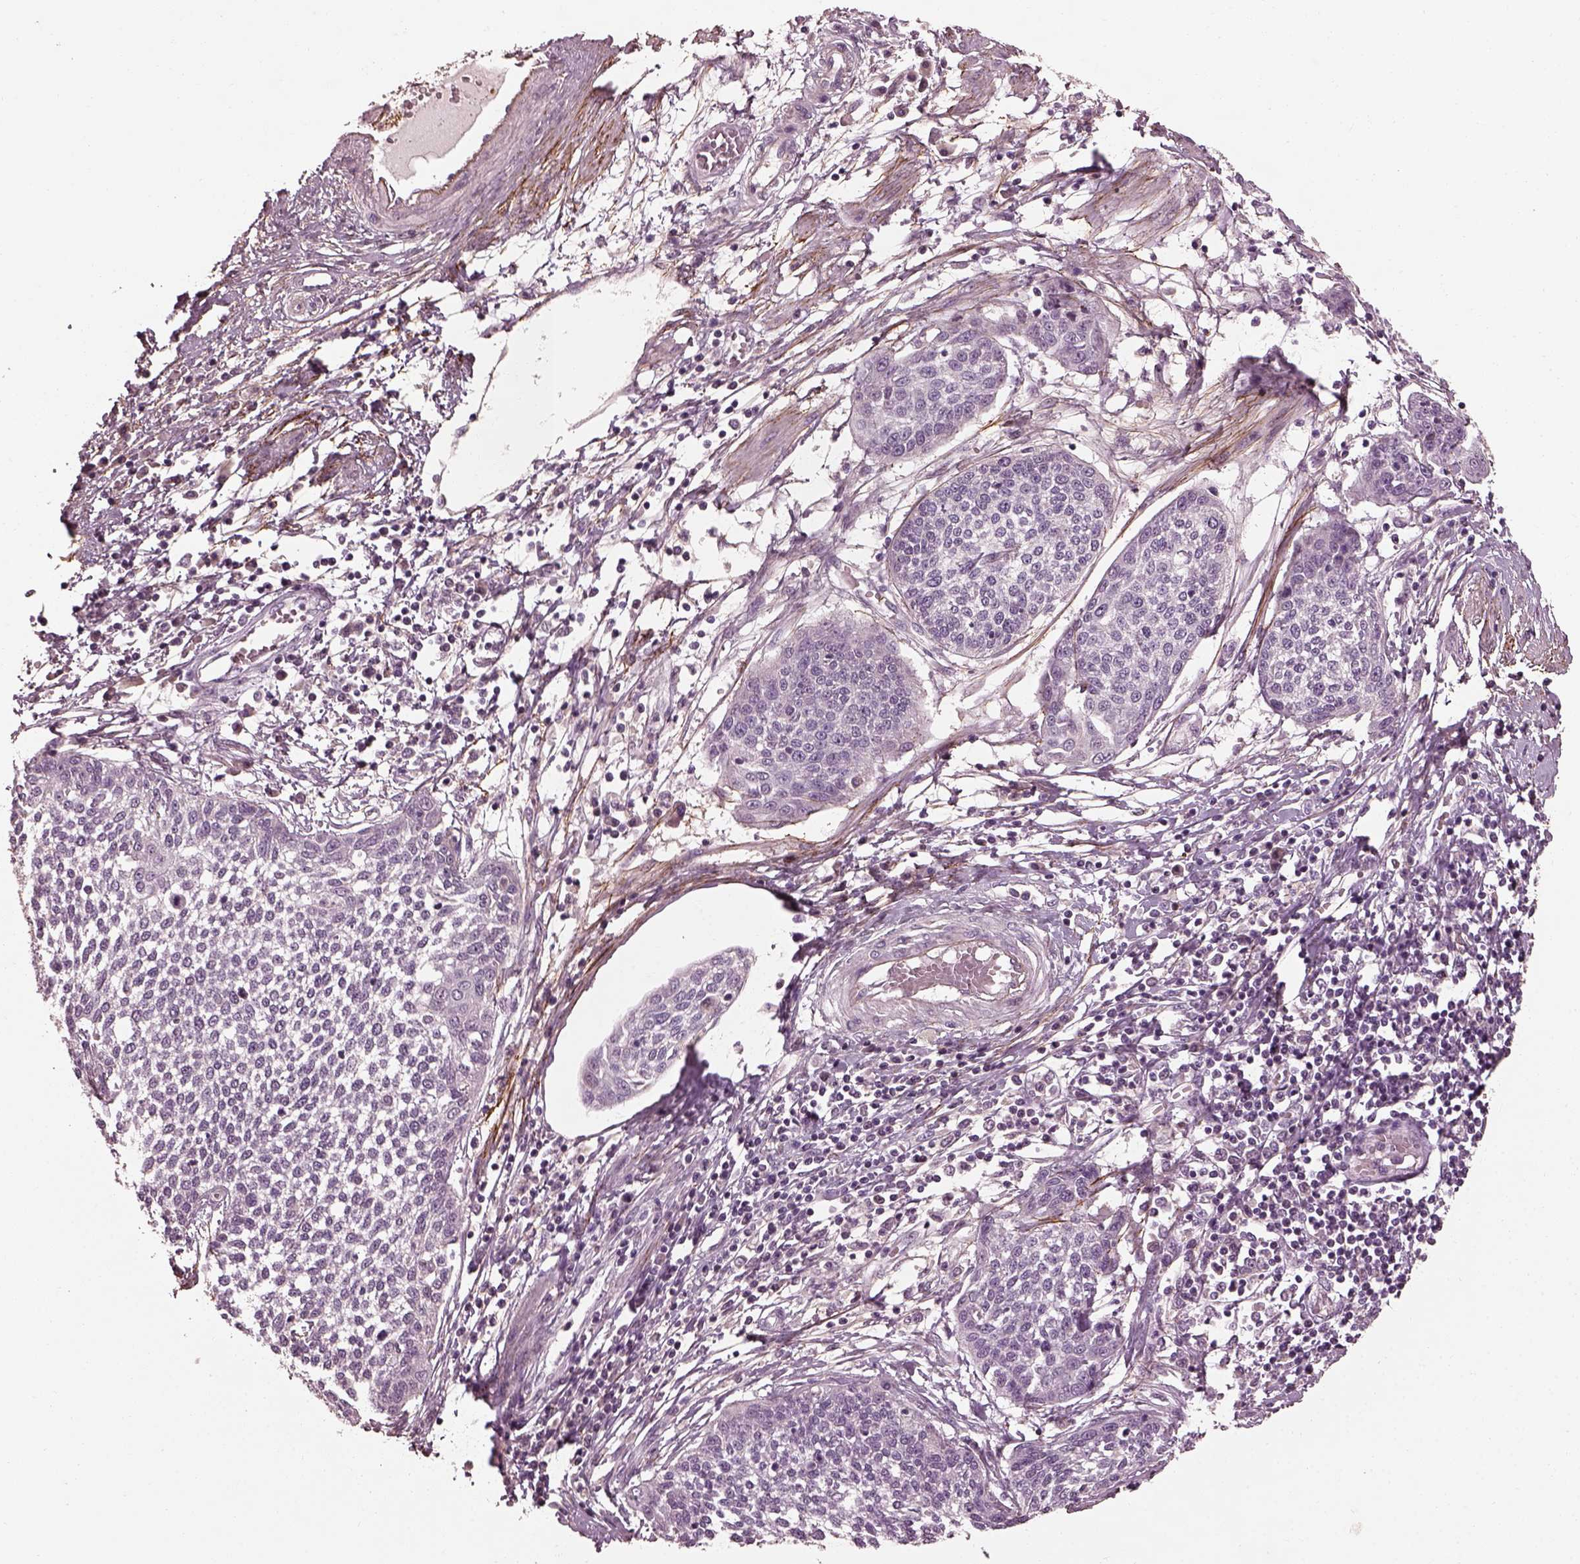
{"staining": {"intensity": "negative", "quantity": "none", "location": "none"}, "tissue": "cervical cancer", "cell_type": "Tumor cells", "image_type": "cancer", "snomed": [{"axis": "morphology", "description": "Squamous cell carcinoma, NOS"}, {"axis": "topography", "description": "Cervix"}], "caption": "There is no significant staining in tumor cells of squamous cell carcinoma (cervical). The staining was performed using DAB to visualize the protein expression in brown, while the nuclei were stained in blue with hematoxylin (Magnification: 20x).", "gene": "EFEMP1", "patient": {"sex": "female", "age": 34}}